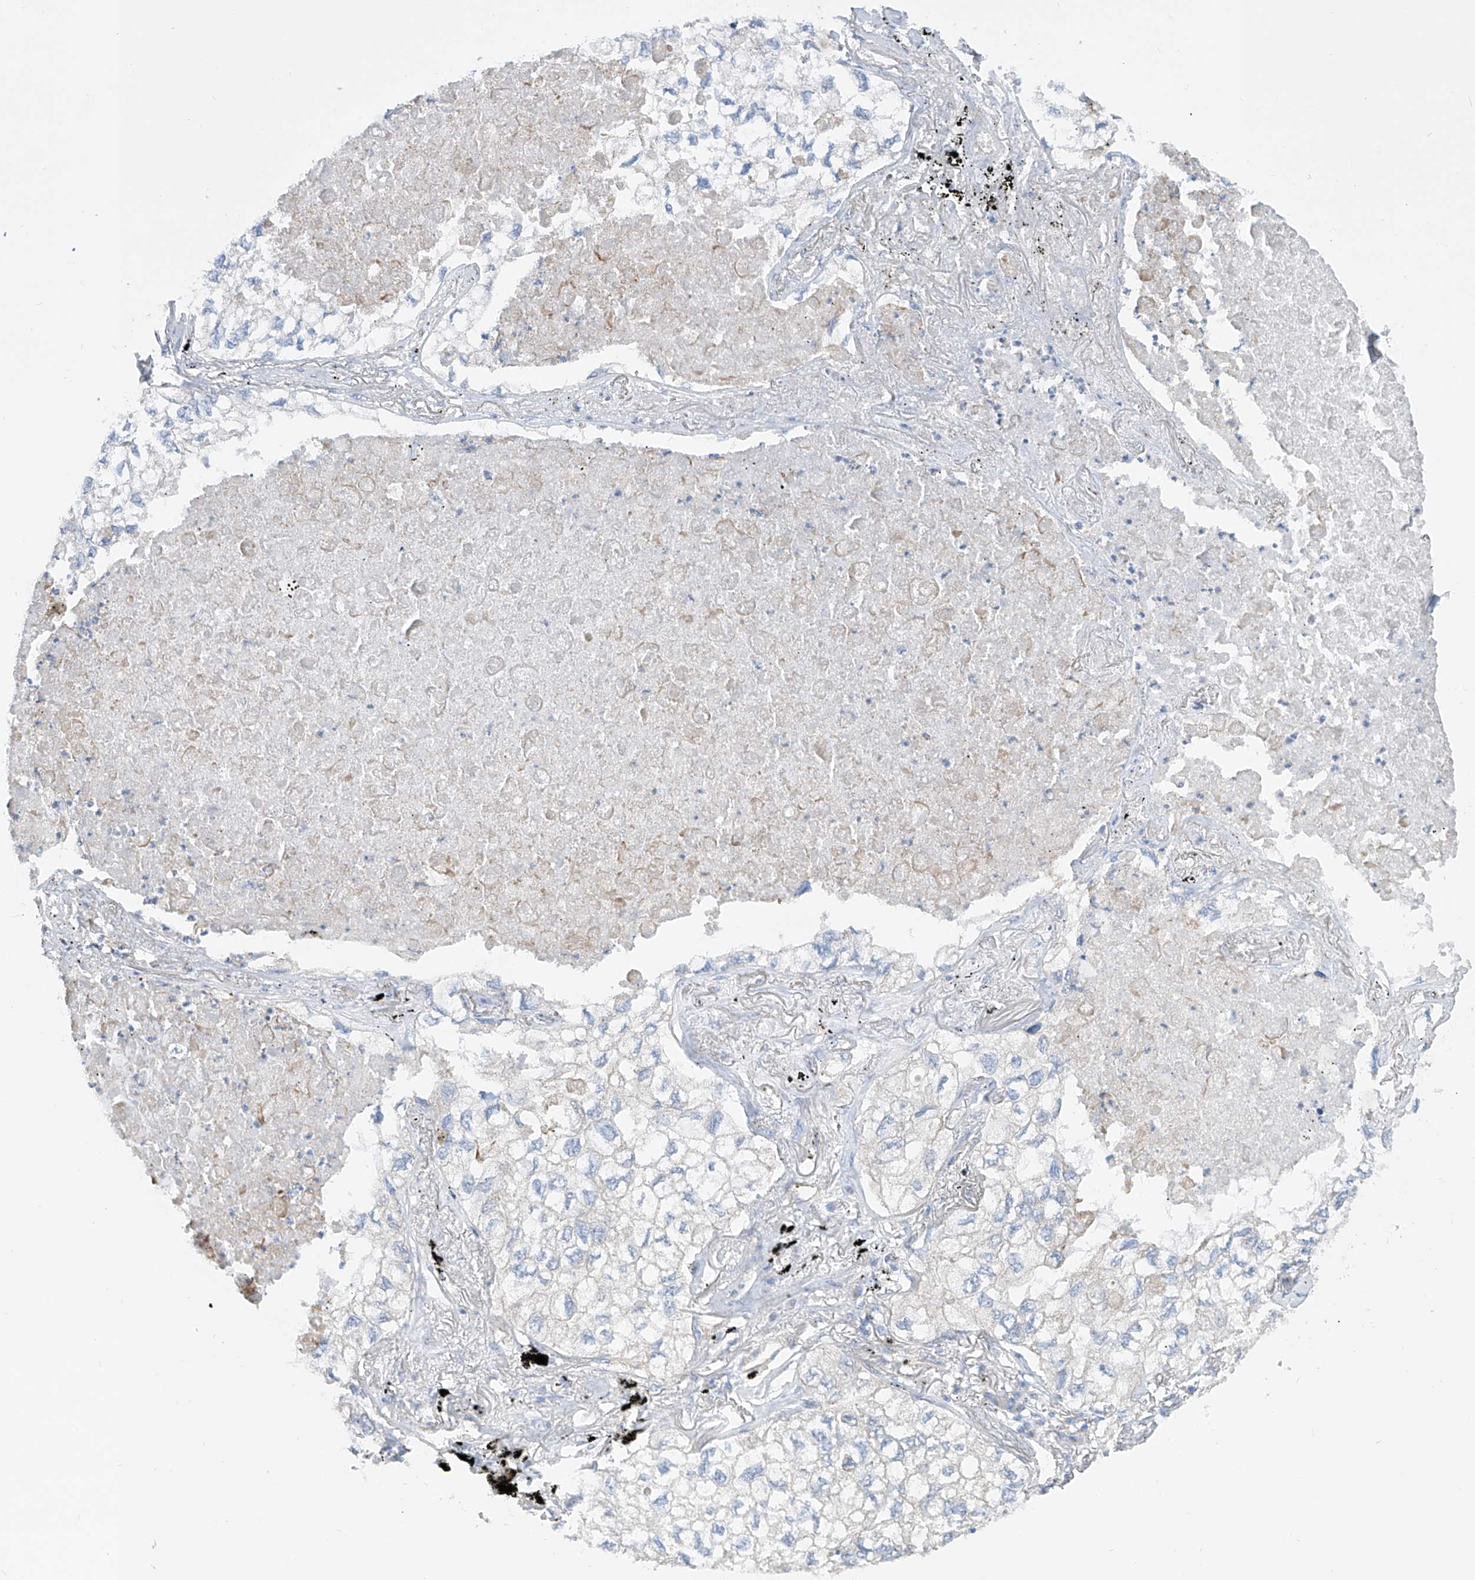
{"staining": {"intensity": "negative", "quantity": "none", "location": "none"}, "tissue": "lung cancer", "cell_type": "Tumor cells", "image_type": "cancer", "snomed": [{"axis": "morphology", "description": "Adenocarcinoma, NOS"}, {"axis": "topography", "description": "Lung"}], "caption": "Tumor cells show no significant positivity in lung adenocarcinoma. (DAB (3,3'-diaminobenzidine) immunohistochemistry (IHC) with hematoxylin counter stain).", "gene": "TMEM209", "patient": {"sex": "male", "age": 65}}